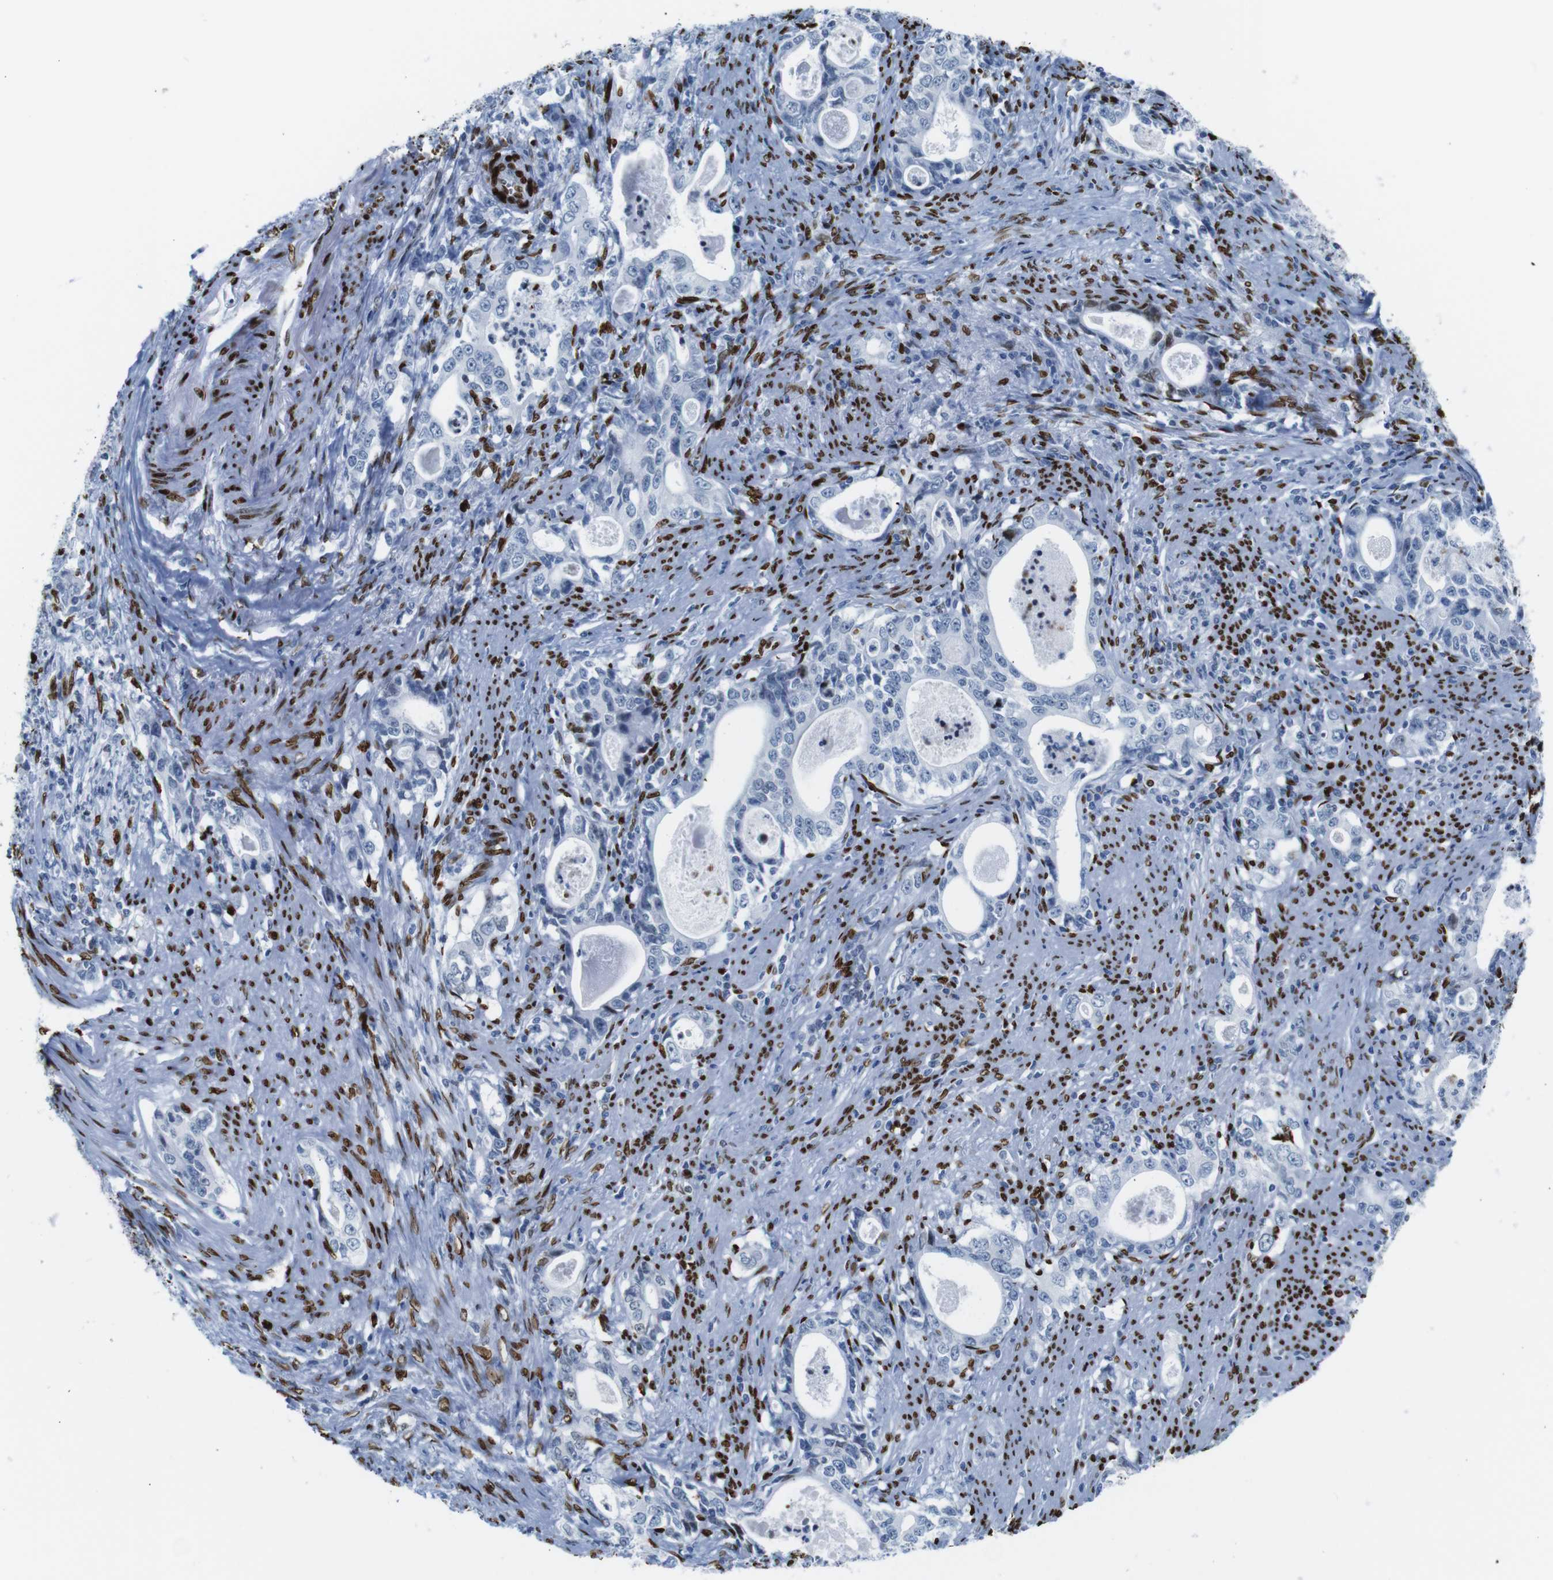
{"staining": {"intensity": "negative", "quantity": "none", "location": "none"}, "tissue": "stomach cancer", "cell_type": "Tumor cells", "image_type": "cancer", "snomed": [{"axis": "morphology", "description": "Adenocarcinoma, NOS"}, {"axis": "topography", "description": "Stomach, lower"}], "caption": "A photomicrograph of human stomach cancer is negative for staining in tumor cells.", "gene": "NPIPB15", "patient": {"sex": "female", "age": 72}}